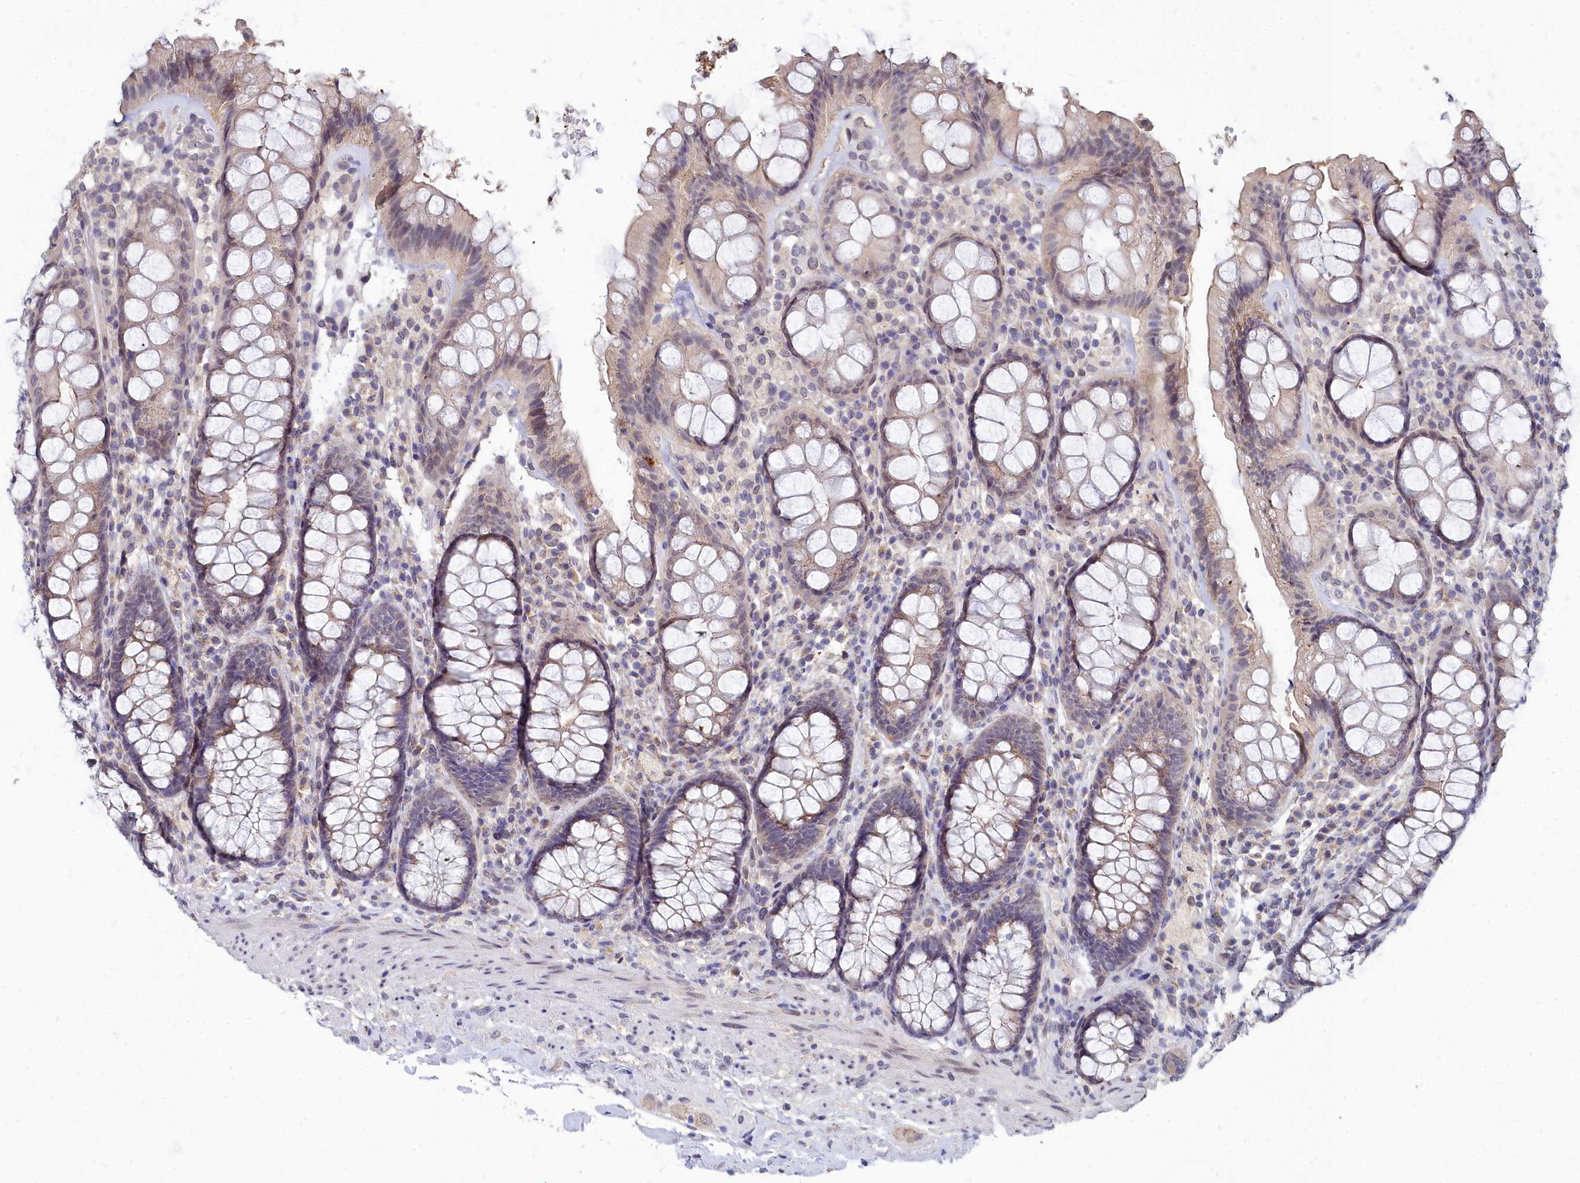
{"staining": {"intensity": "weak", "quantity": "25%-75%", "location": "cytoplasmic/membranous"}, "tissue": "rectum", "cell_type": "Glandular cells", "image_type": "normal", "snomed": [{"axis": "morphology", "description": "Normal tissue, NOS"}, {"axis": "topography", "description": "Rectum"}], "caption": "Approximately 25%-75% of glandular cells in unremarkable rectum exhibit weak cytoplasmic/membranous protein staining as visualized by brown immunohistochemical staining.", "gene": "NOXA1", "patient": {"sex": "male", "age": 83}}